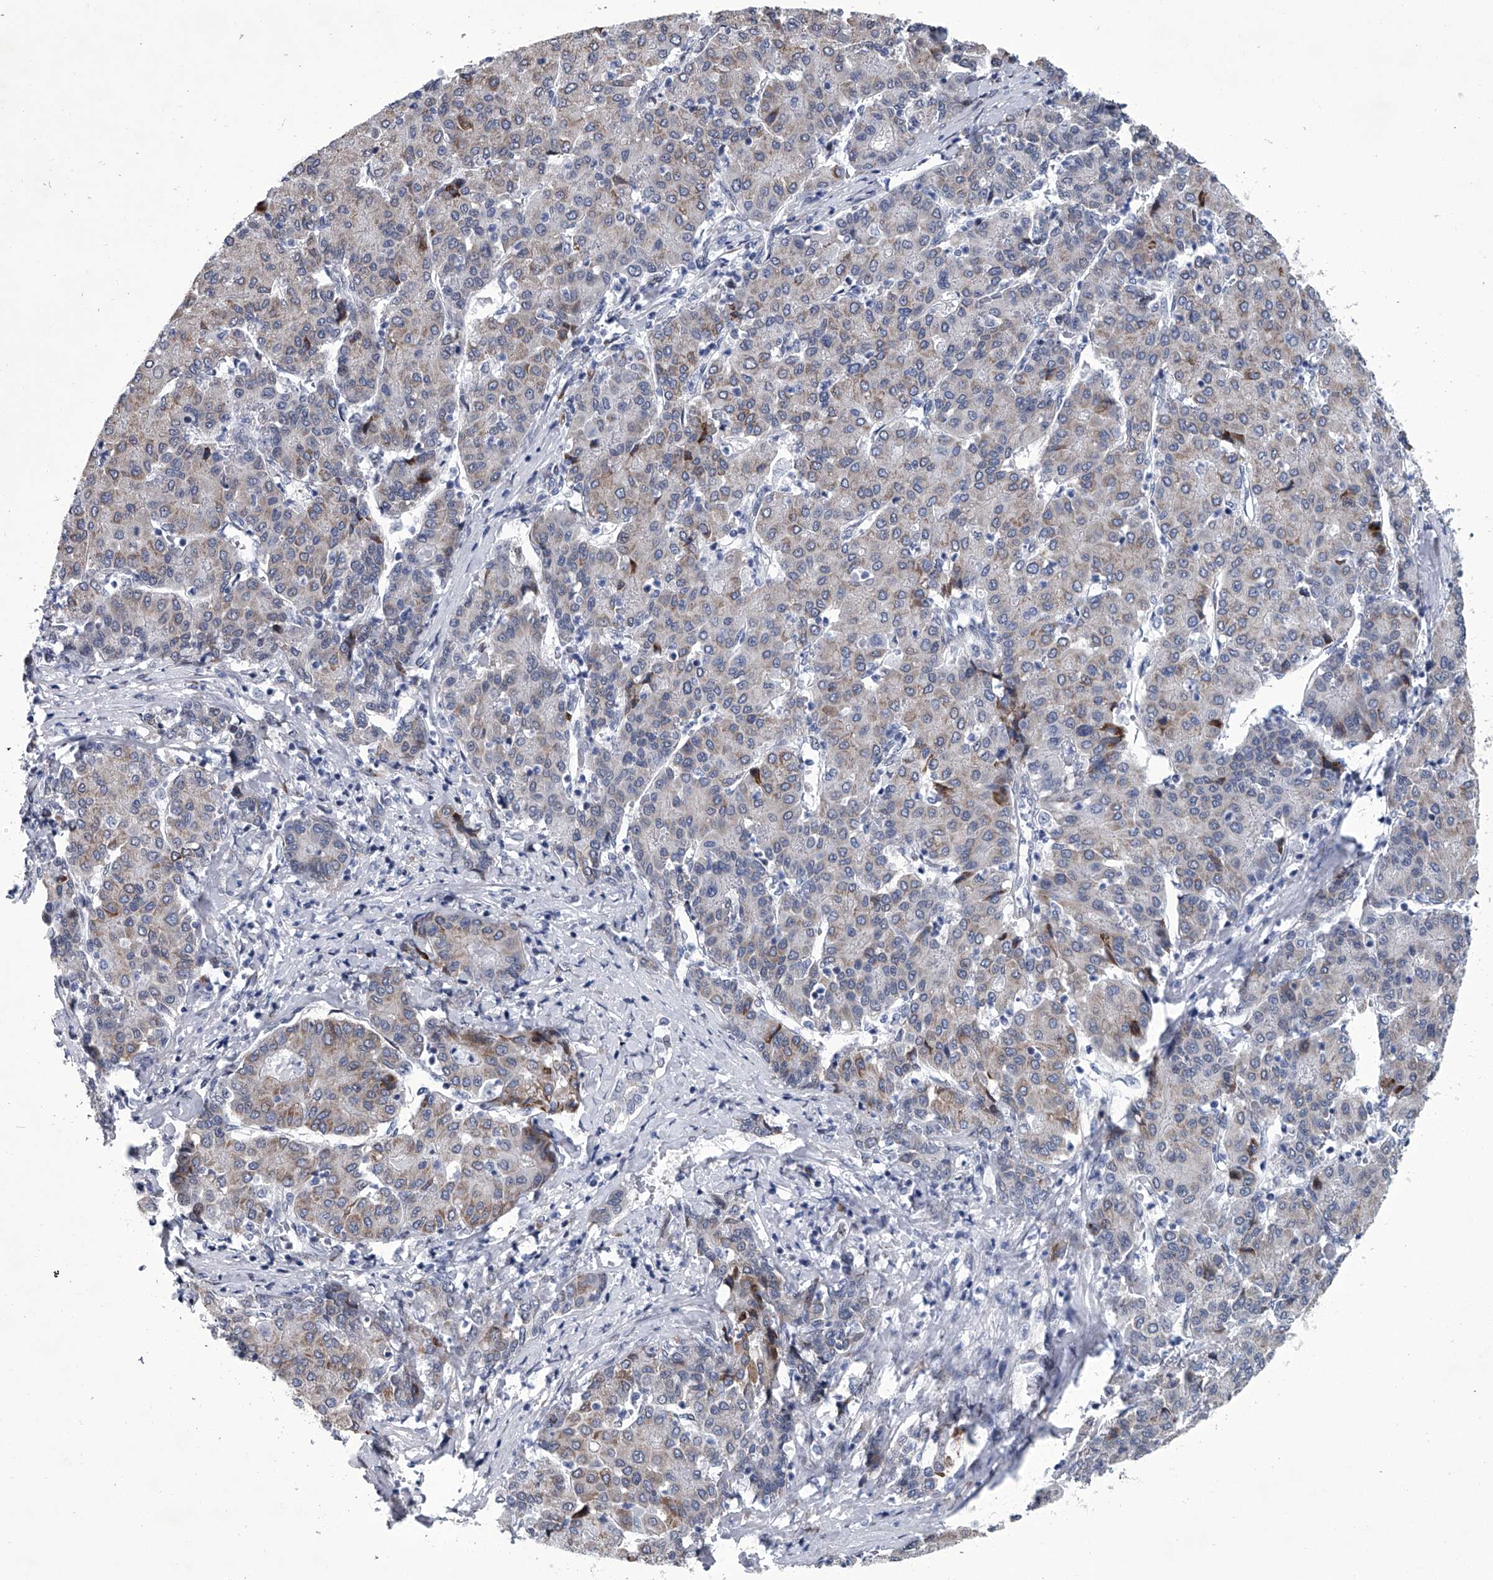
{"staining": {"intensity": "weak", "quantity": "<25%", "location": "cytoplasmic/membranous"}, "tissue": "liver cancer", "cell_type": "Tumor cells", "image_type": "cancer", "snomed": [{"axis": "morphology", "description": "Carcinoma, Hepatocellular, NOS"}, {"axis": "topography", "description": "Liver"}], "caption": "Liver cancer was stained to show a protein in brown. There is no significant staining in tumor cells. (DAB (3,3'-diaminobenzidine) immunohistochemistry (IHC) visualized using brightfield microscopy, high magnification).", "gene": "PPP2R5D", "patient": {"sex": "male", "age": 65}}